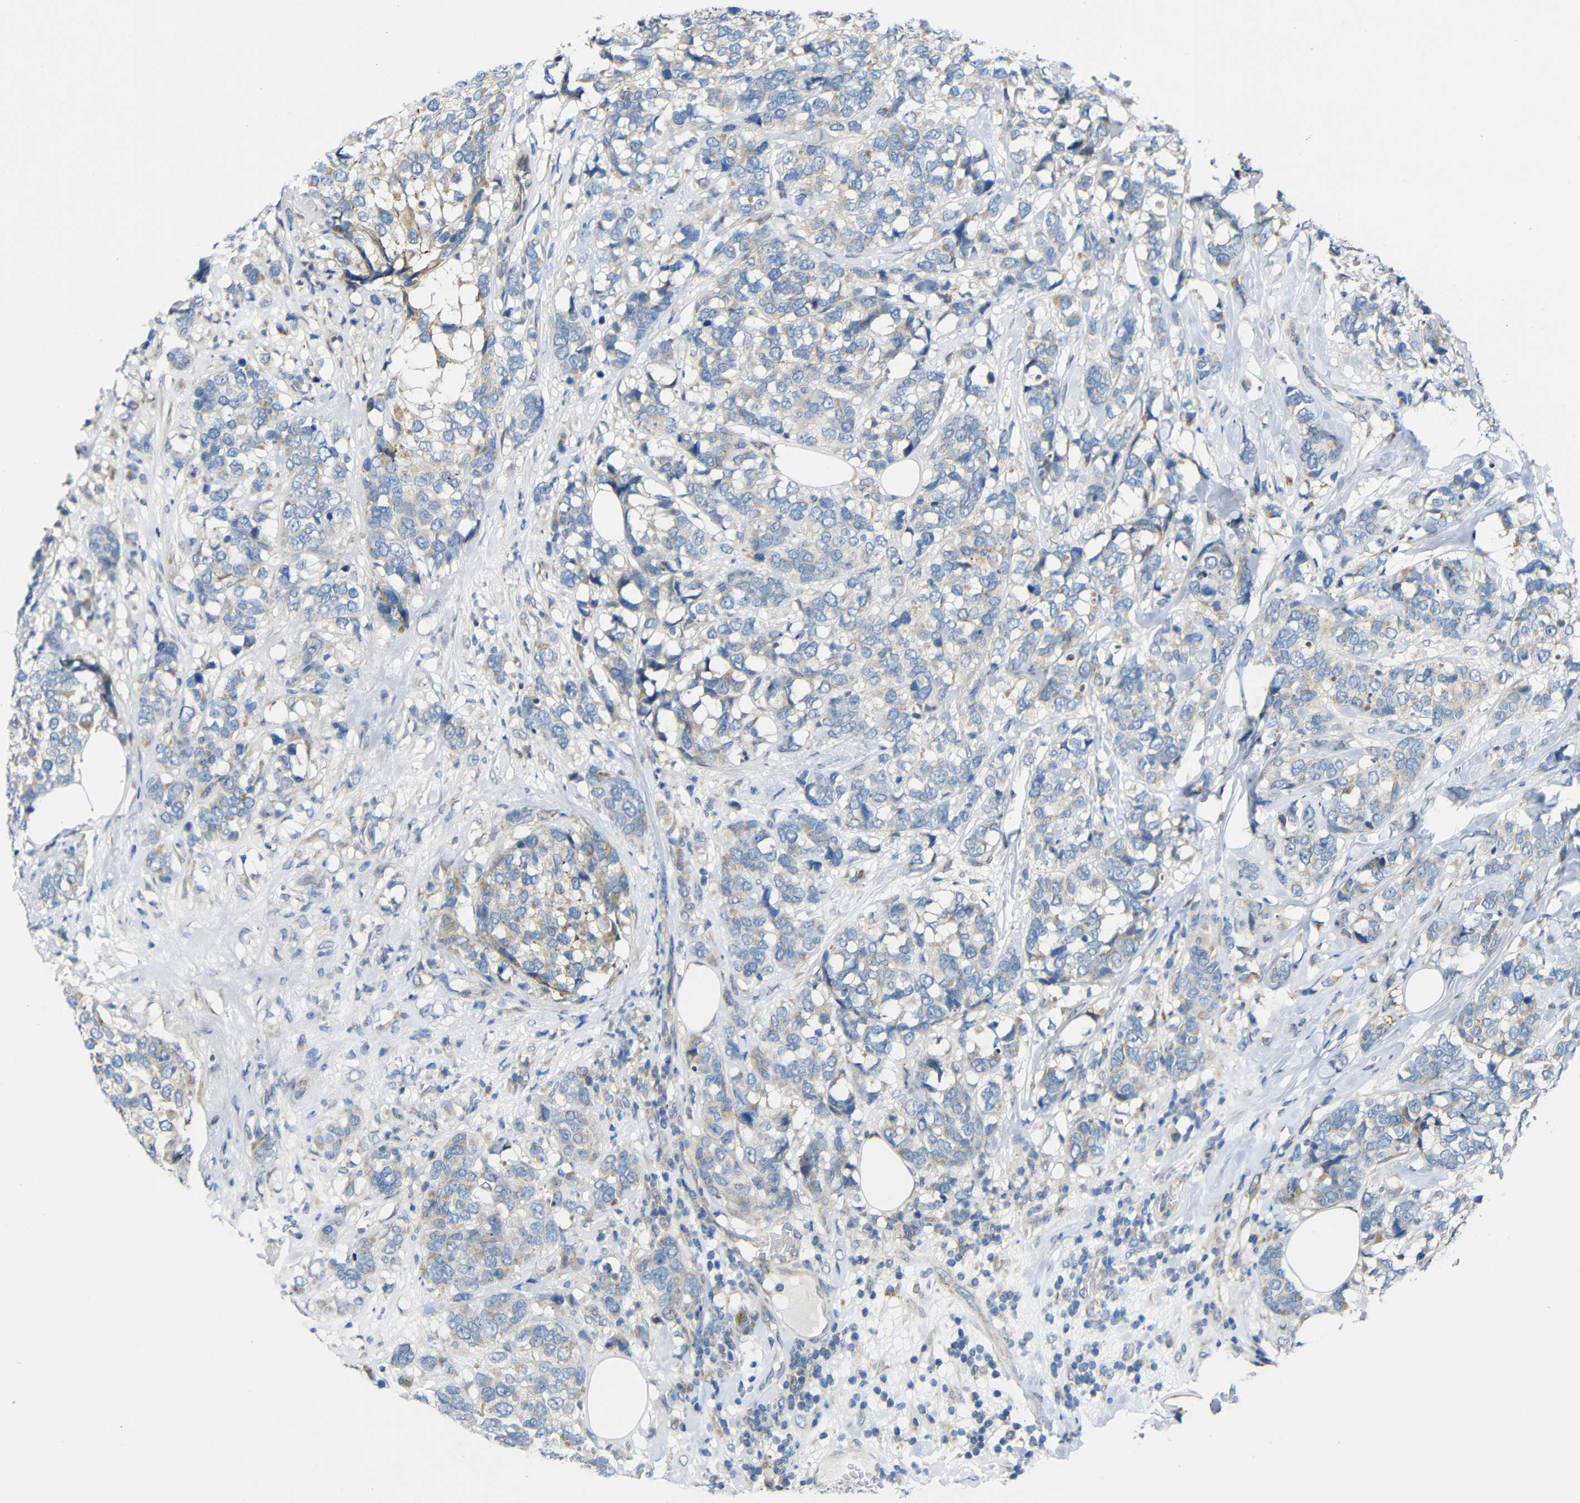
{"staining": {"intensity": "weak", "quantity": "<25%", "location": "cytoplasmic/membranous"}, "tissue": "breast cancer", "cell_type": "Tumor cells", "image_type": "cancer", "snomed": [{"axis": "morphology", "description": "Lobular carcinoma"}, {"axis": "topography", "description": "Breast"}], "caption": "The immunohistochemistry histopathology image has no significant expression in tumor cells of breast cancer (lobular carcinoma) tissue. (DAB IHC, high magnification).", "gene": "TMEM25", "patient": {"sex": "female", "age": 59}}